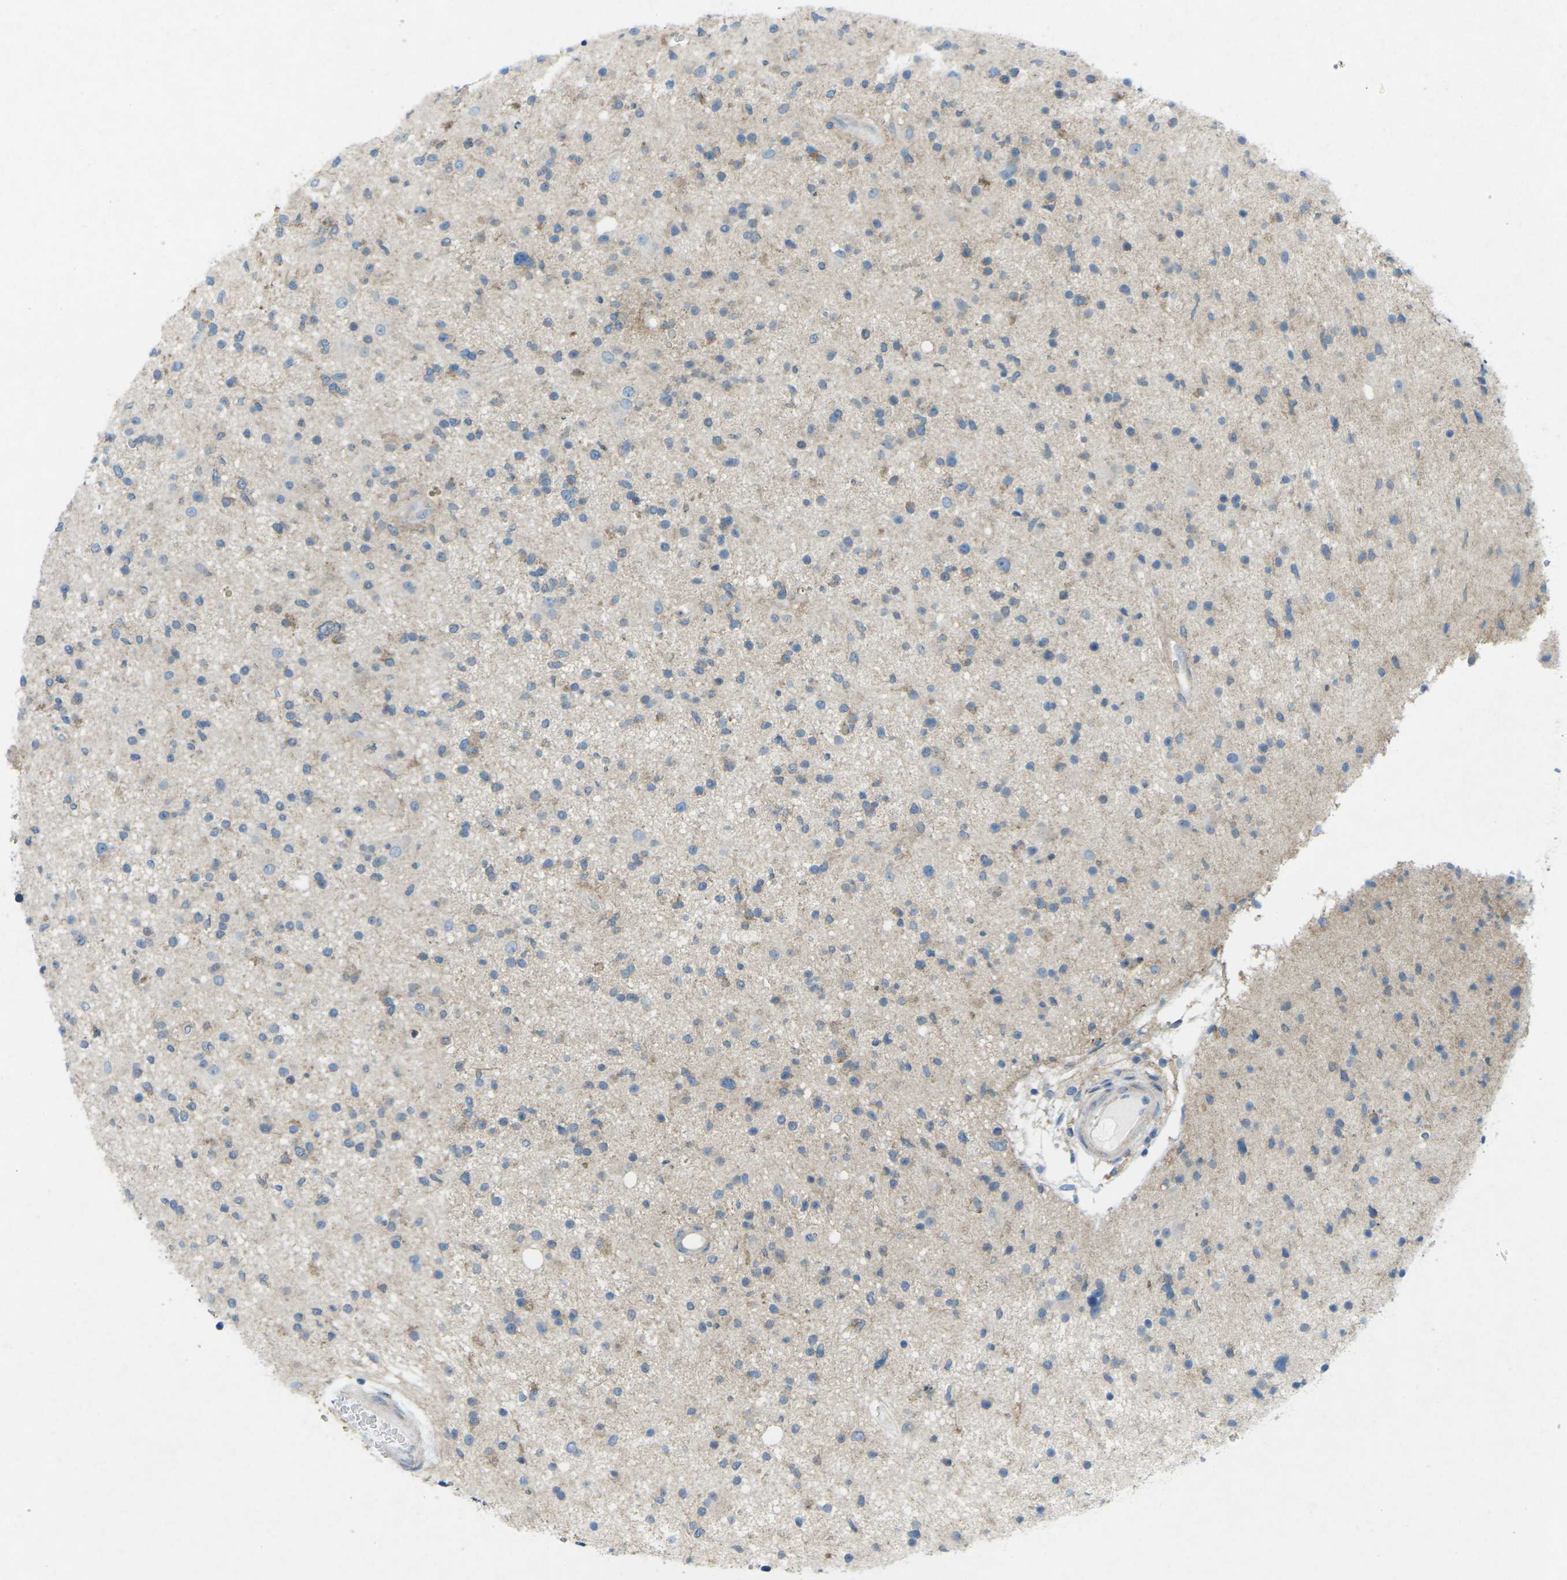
{"staining": {"intensity": "weak", "quantity": "<25%", "location": "cytoplasmic/membranous"}, "tissue": "glioma", "cell_type": "Tumor cells", "image_type": "cancer", "snomed": [{"axis": "morphology", "description": "Glioma, malignant, High grade"}, {"axis": "topography", "description": "Brain"}], "caption": "High-grade glioma (malignant) stained for a protein using immunohistochemistry exhibits no staining tumor cells.", "gene": "STK11", "patient": {"sex": "male", "age": 33}}